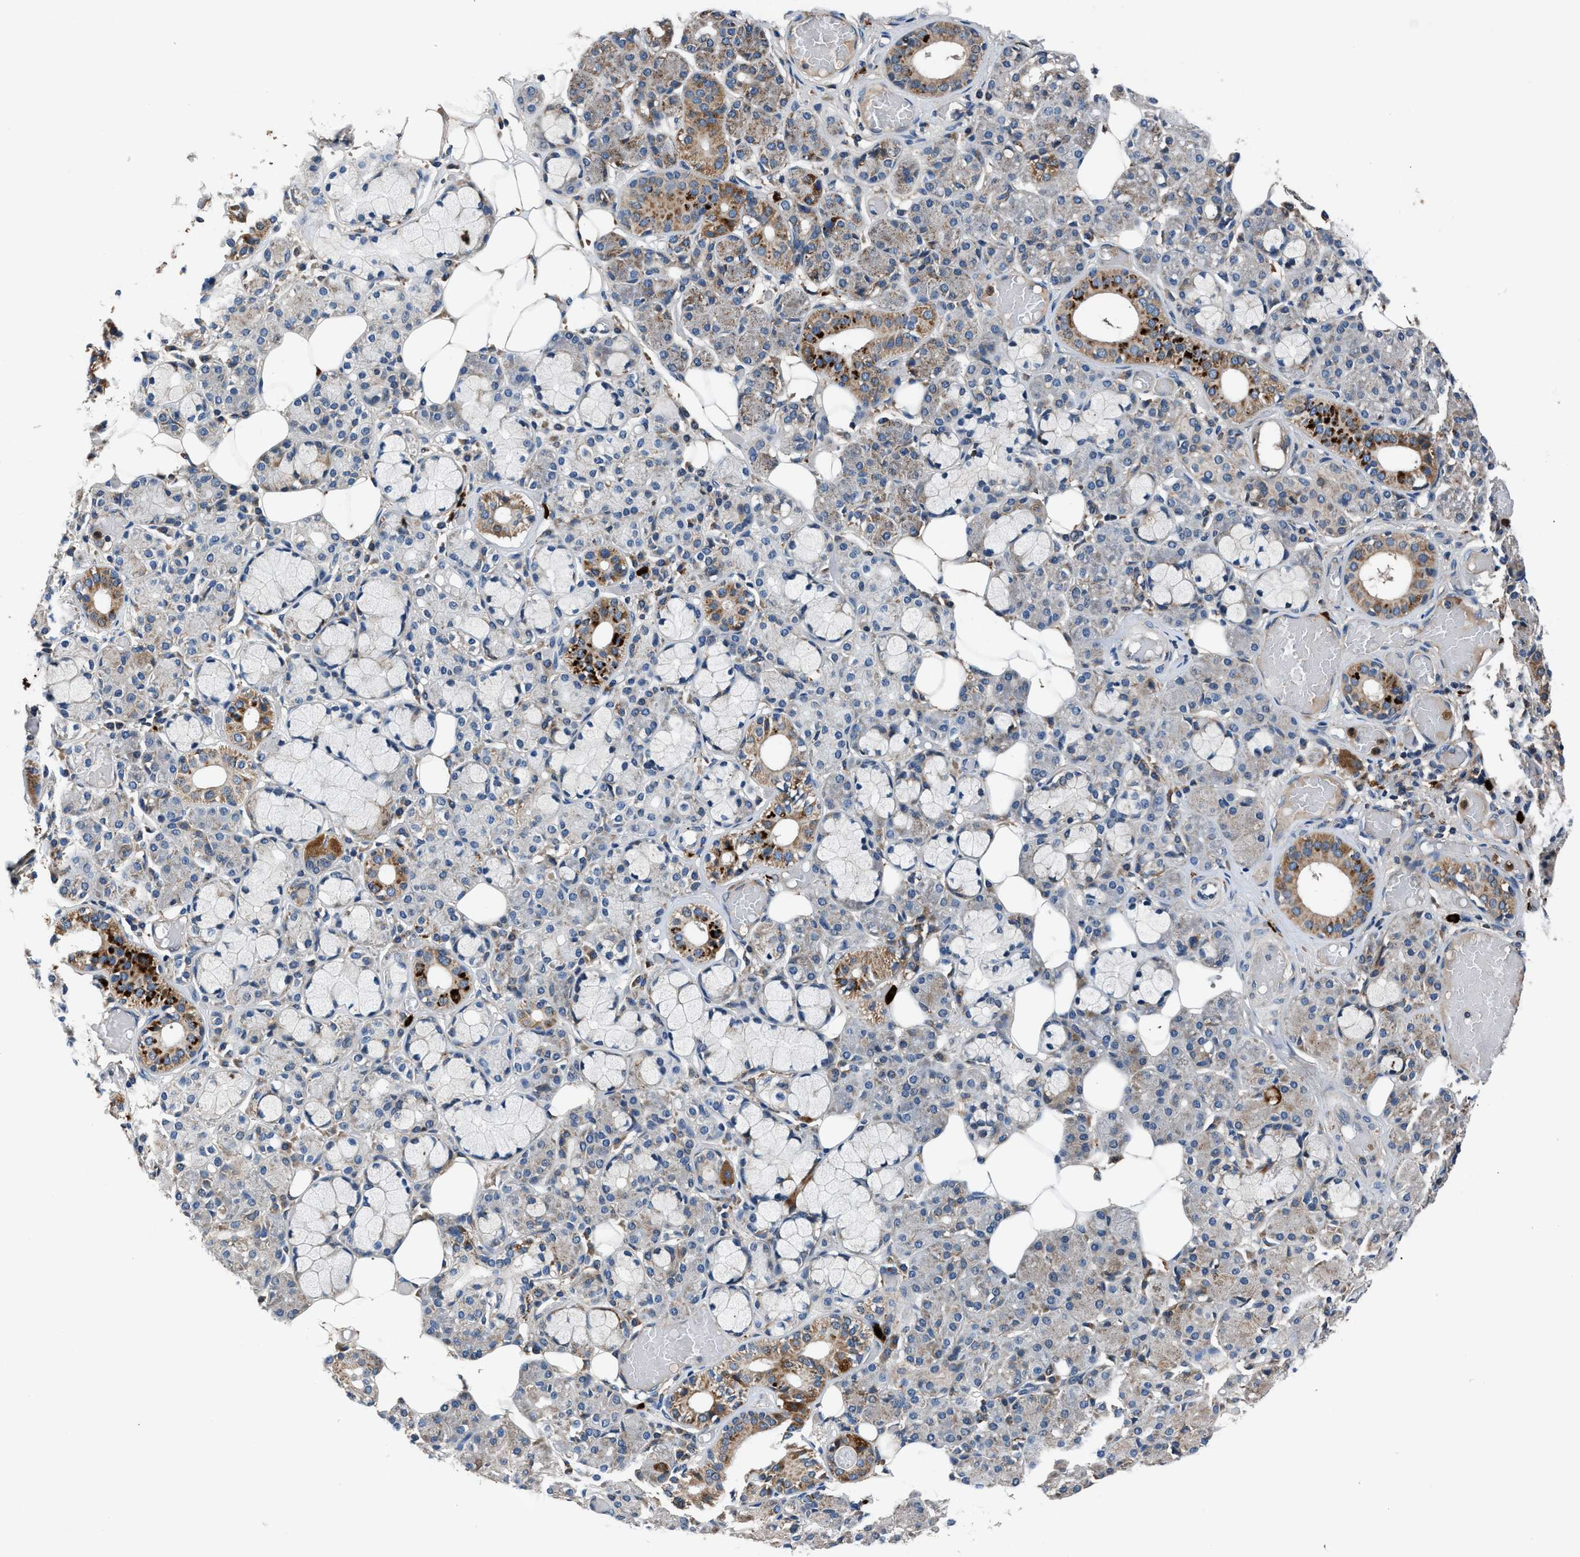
{"staining": {"intensity": "moderate", "quantity": "<25%", "location": "cytoplasmic/membranous"}, "tissue": "salivary gland", "cell_type": "Glandular cells", "image_type": "normal", "snomed": [{"axis": "morphology", "description": "Normal tissue, NOS"}, {"axis": "topography", "description": "Salivary gland"}], "caption": "The immunohistochemical stain labels moderate cytoplasmic/membranous staining in glandular cells of unremarkable salivary gland. (DAB (3,3'-diaminobenzidine) = brown stain, brightfield microscopy at high magnification).", "gene": "FAM221A", "patient": {"sex": "male", "age": 63}}